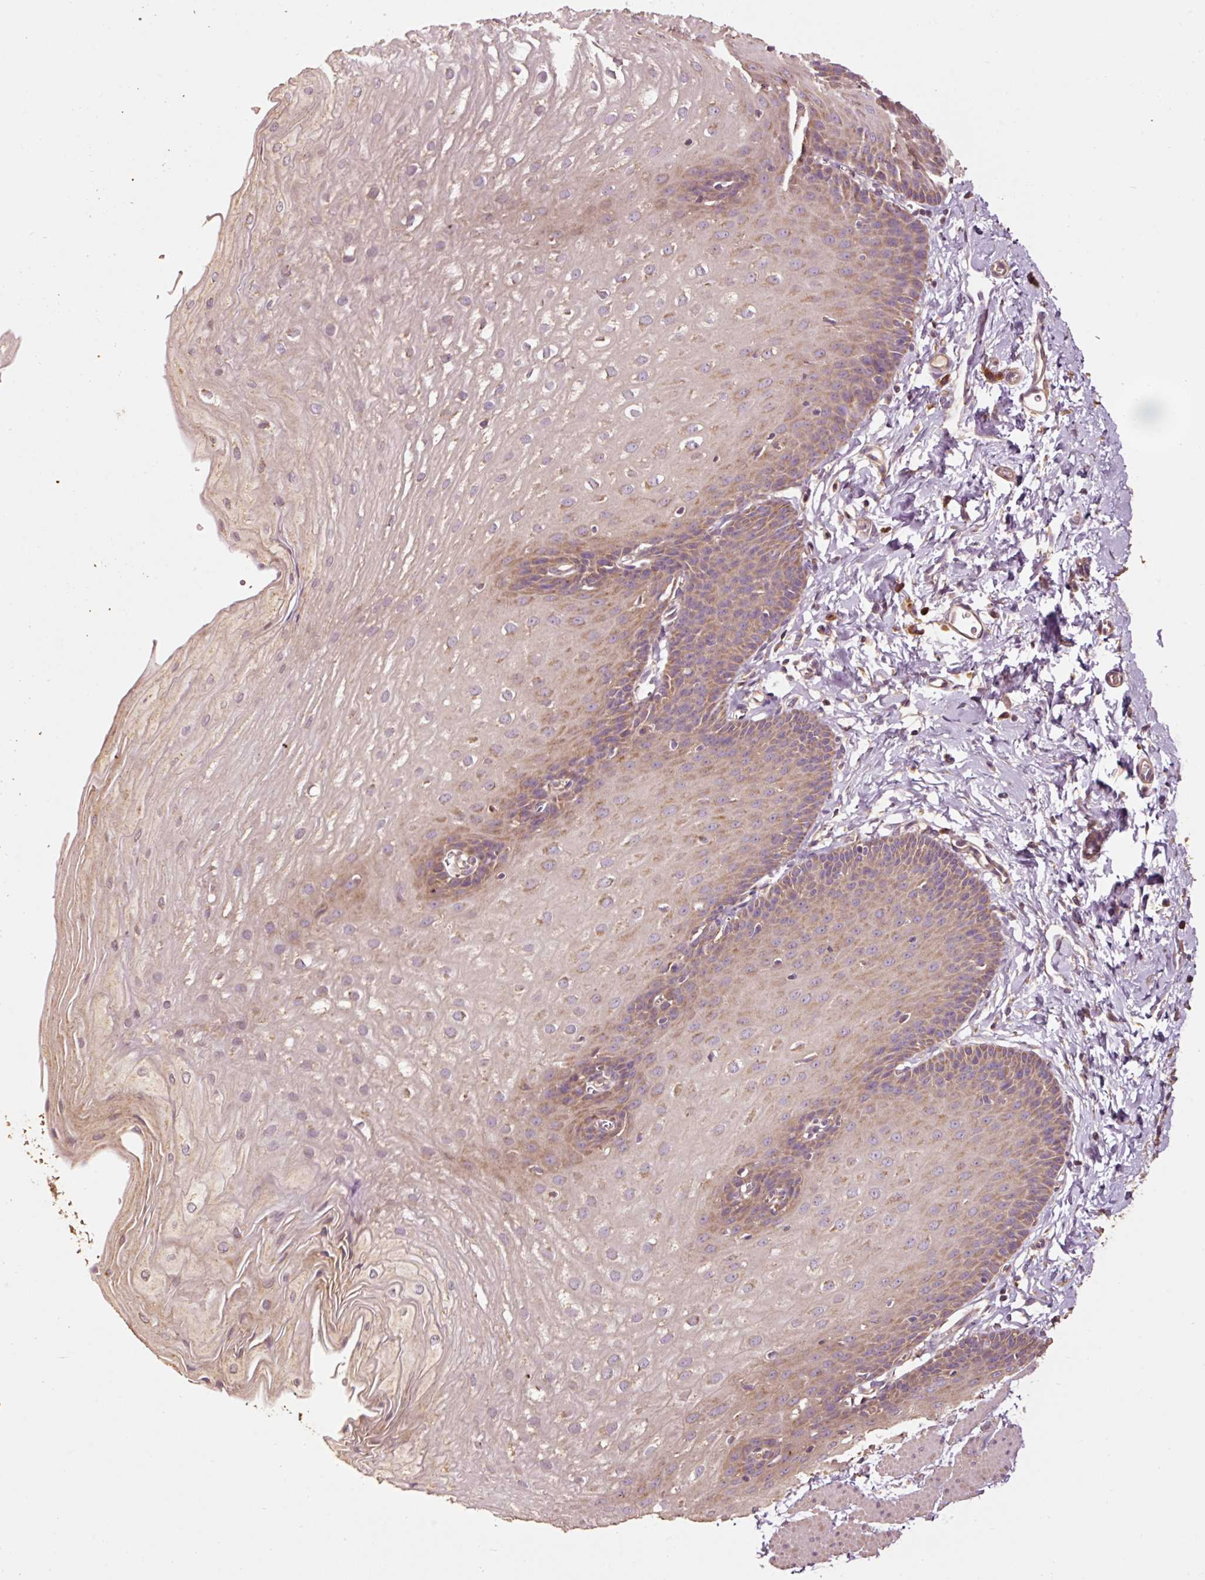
{"staining": {"intensity": "moderate", "quantity": "25%-75%", "location": "cytoplasmic/membranous"}, "tissue": "esophagus", "cell_type": "Squamous epithelial cells", "image_type": "normal", "snomed": [{"axis": "morphology", "description": "Normal tissue, NOS"}, {"axis": "topography", "description": "Esophagus"}], "caption": "Esophagus stained with a brown dye demonstrates moderate cytoplasmic/membranous positive staining in approximately 25%-75% of squamous epithelial cells.", "gene": "EFHC1", "patient": {"sex": "male", "age": 70}}